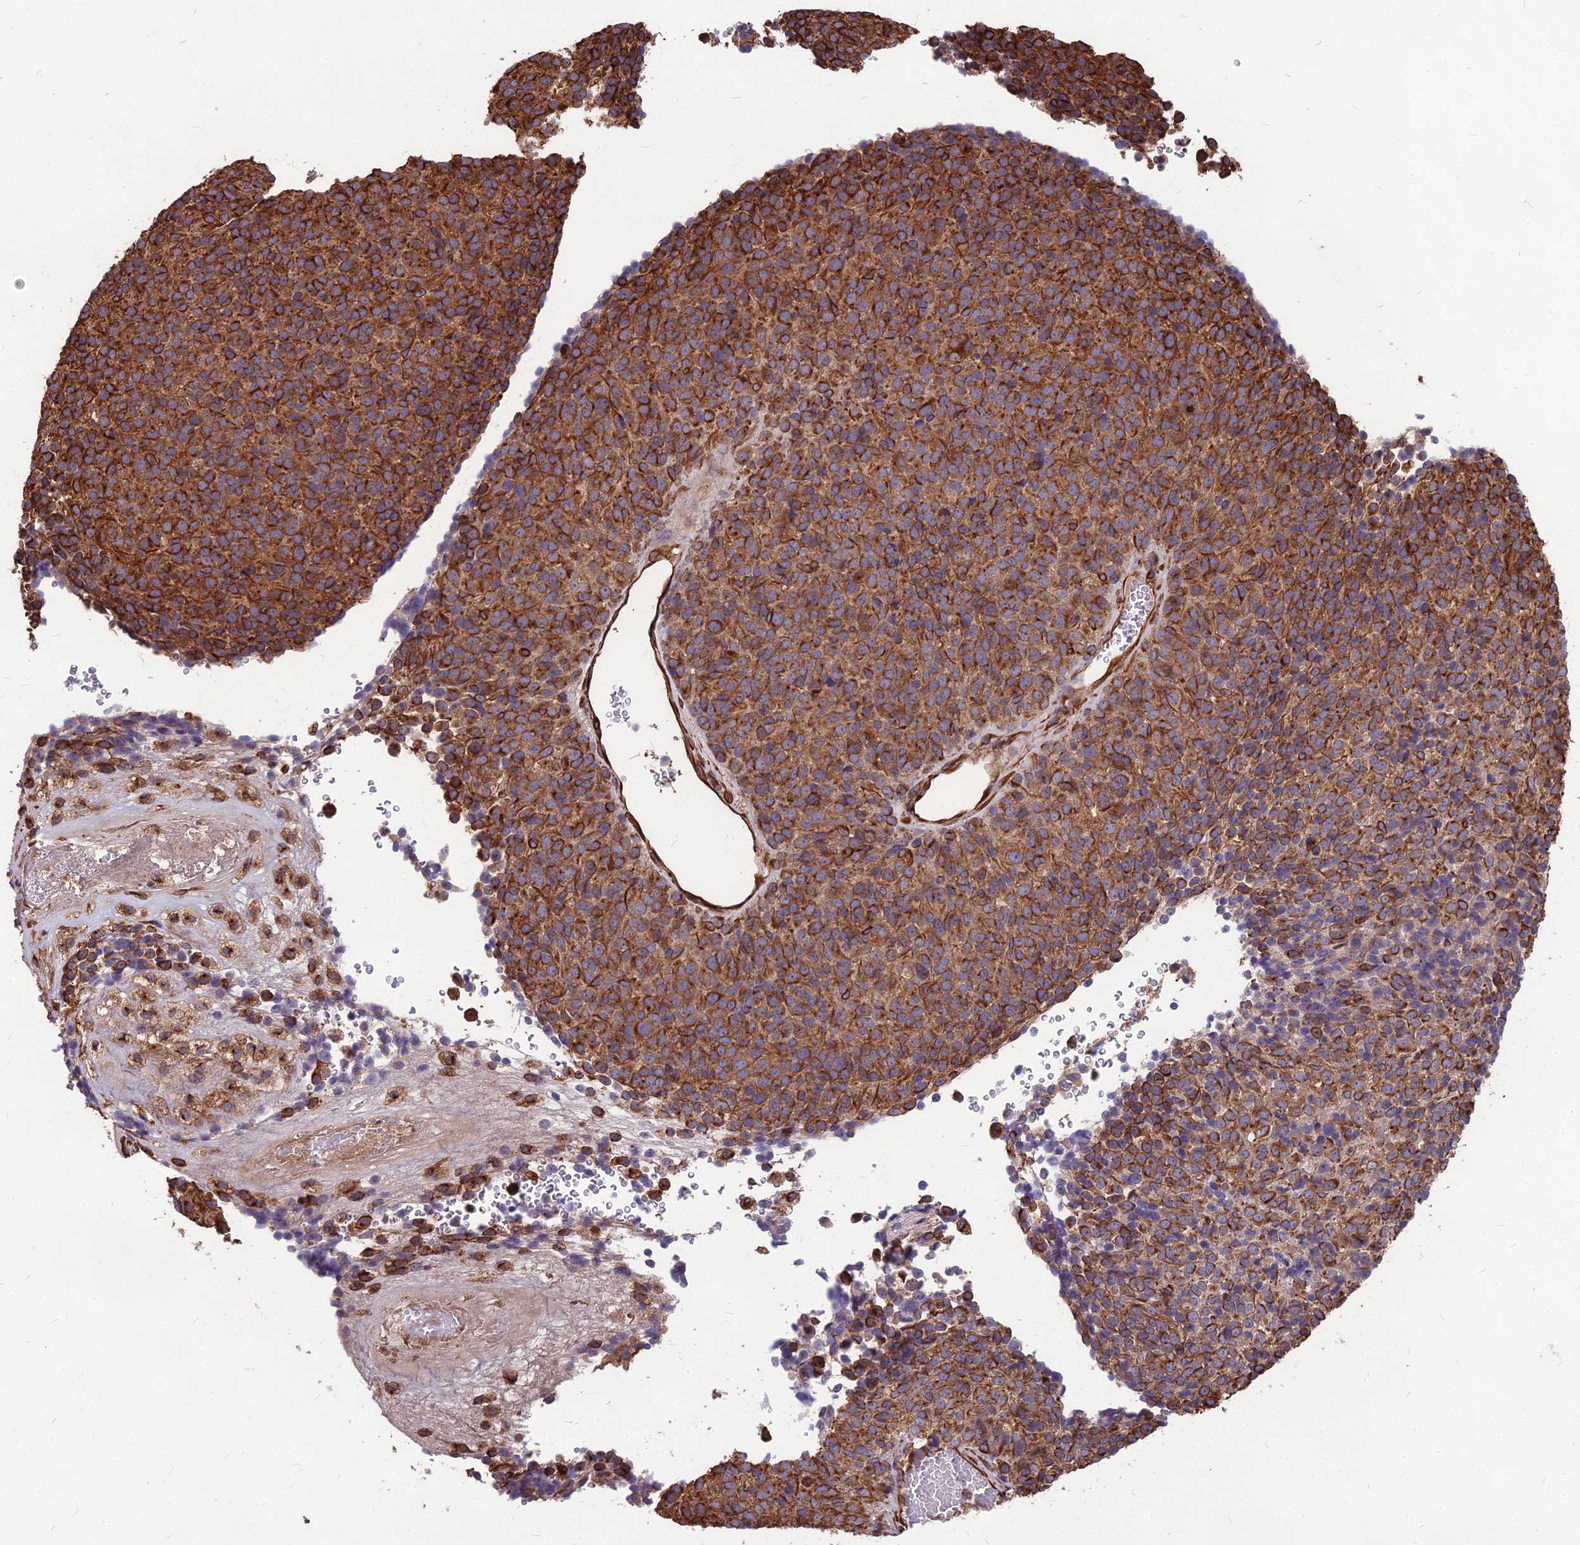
{"staining": {"intensity": "strong", "quantity": ">75%", "location": "cytoplasmic/membranous"}, "tissue": "melanoma", "cell_type": "Tumor cells", "image_type": "cancer", "snomed": [{"axis": "morphology", "description": "Malignant melanoma, Metastatic site"}, {"axis": "topography", "description": "Brain"}], "caption": "Immunohistochemistry (IHC) photomicrograph of neoplastic tissue: malignant melanoma (metastatic site) stained using immunohistochemistry demonstrates high levels of strong protein expression localized specifically in the cytoplasmic/membranous of tumor cells, appearing as a cytoplasmic/membranous brown color.", "gene": "LSM6", "patient": {"sex": "female", "age": 56}}